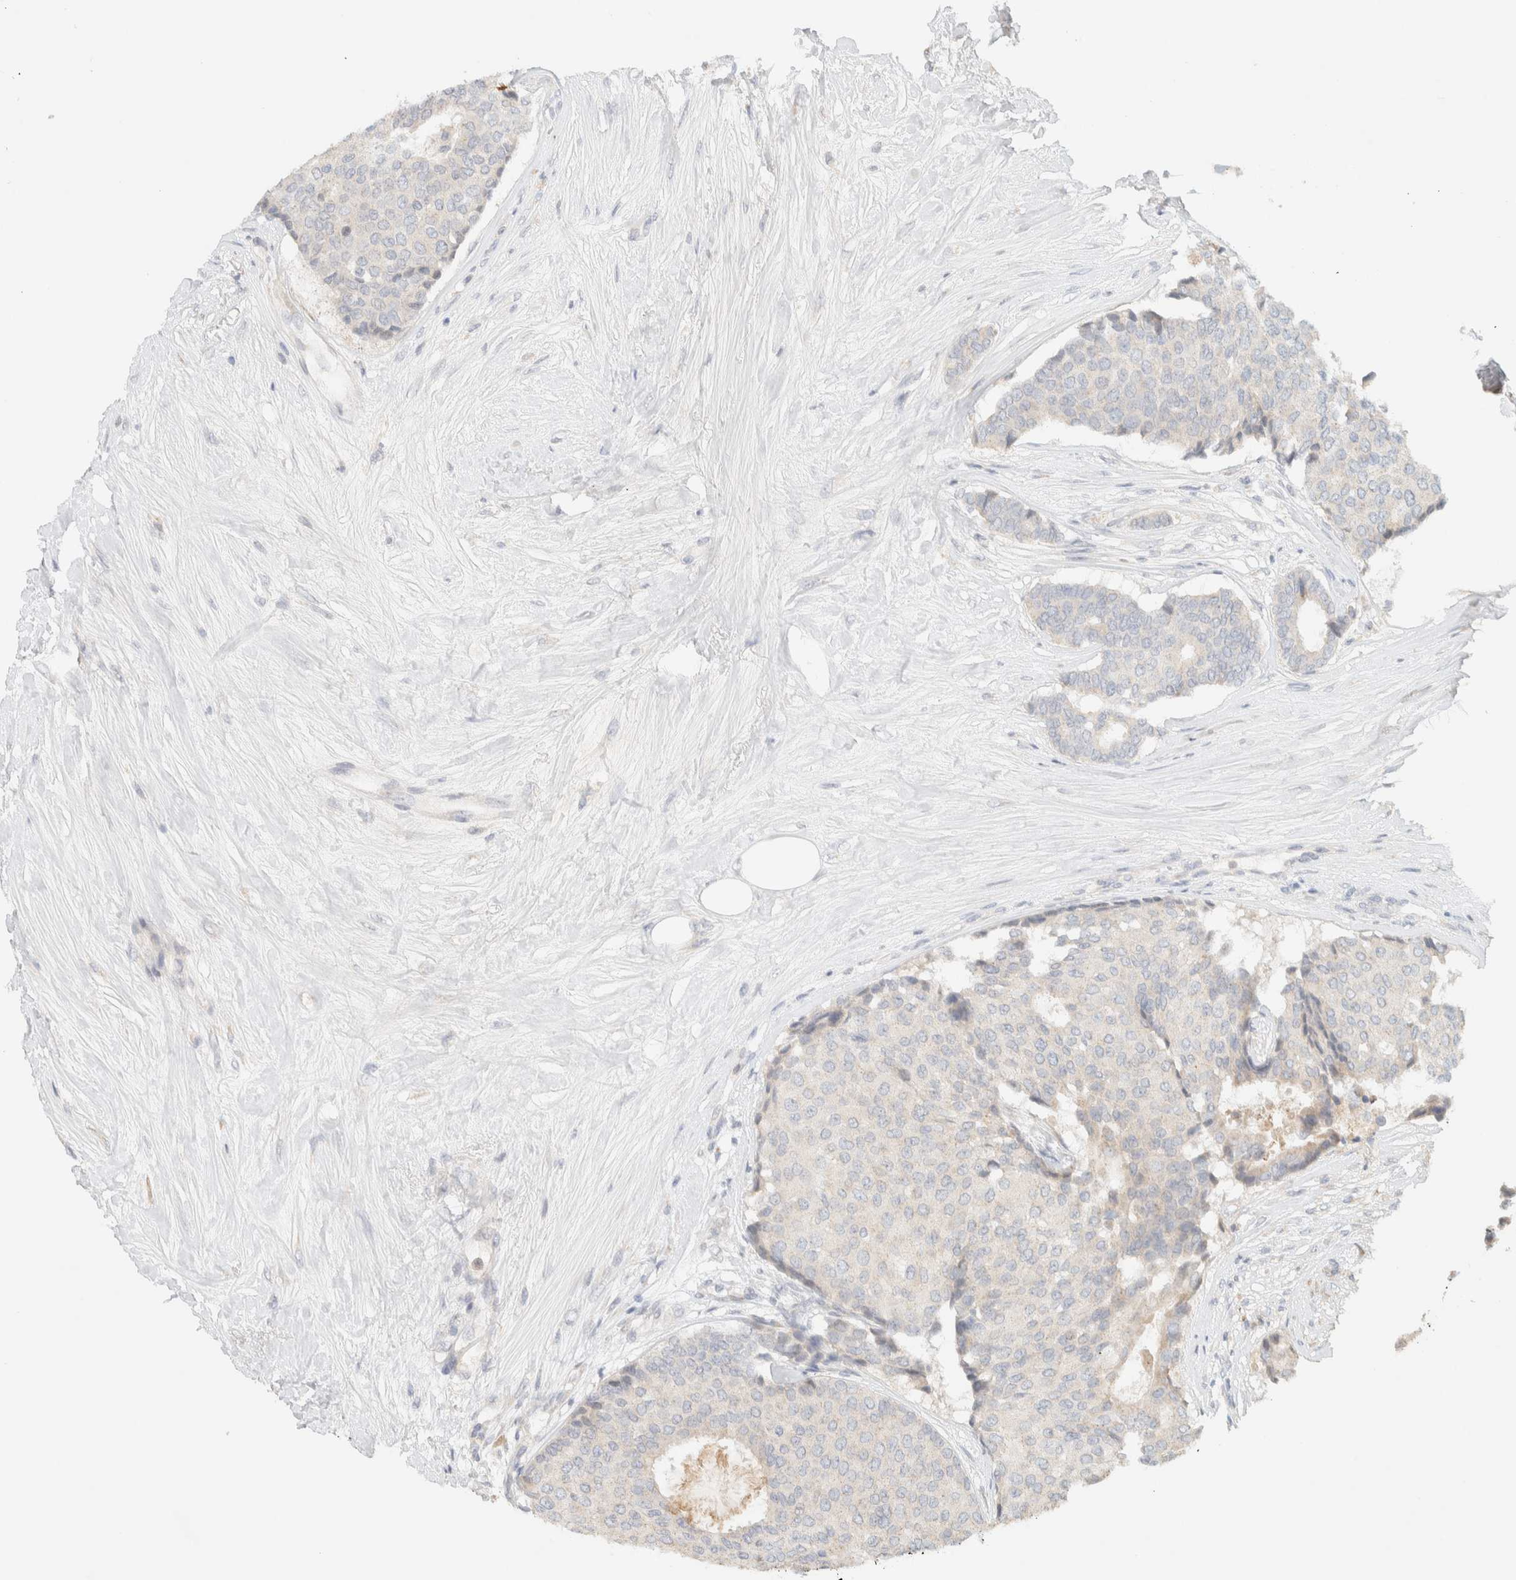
{"staining": {"intensity": "negative", "quantity": "none", "location": "none"}, "tissue": "breast cancer", "cell_type": "Tumor cells", "image_type": "cancer", "snomed": [{"axis": "morphology", "description": "Duct carcinoma"}, {"axis": "topography", "description": "Breast"}], "caption": "DAB (3,3'-diaminobenzidine) immunohistochemical staining of human invasive ductal carcinoma (breast) exhibits no significant positivity in tumor cells.", "gene": "TTC3", "patient": {"sex": "female", "age": 75}}